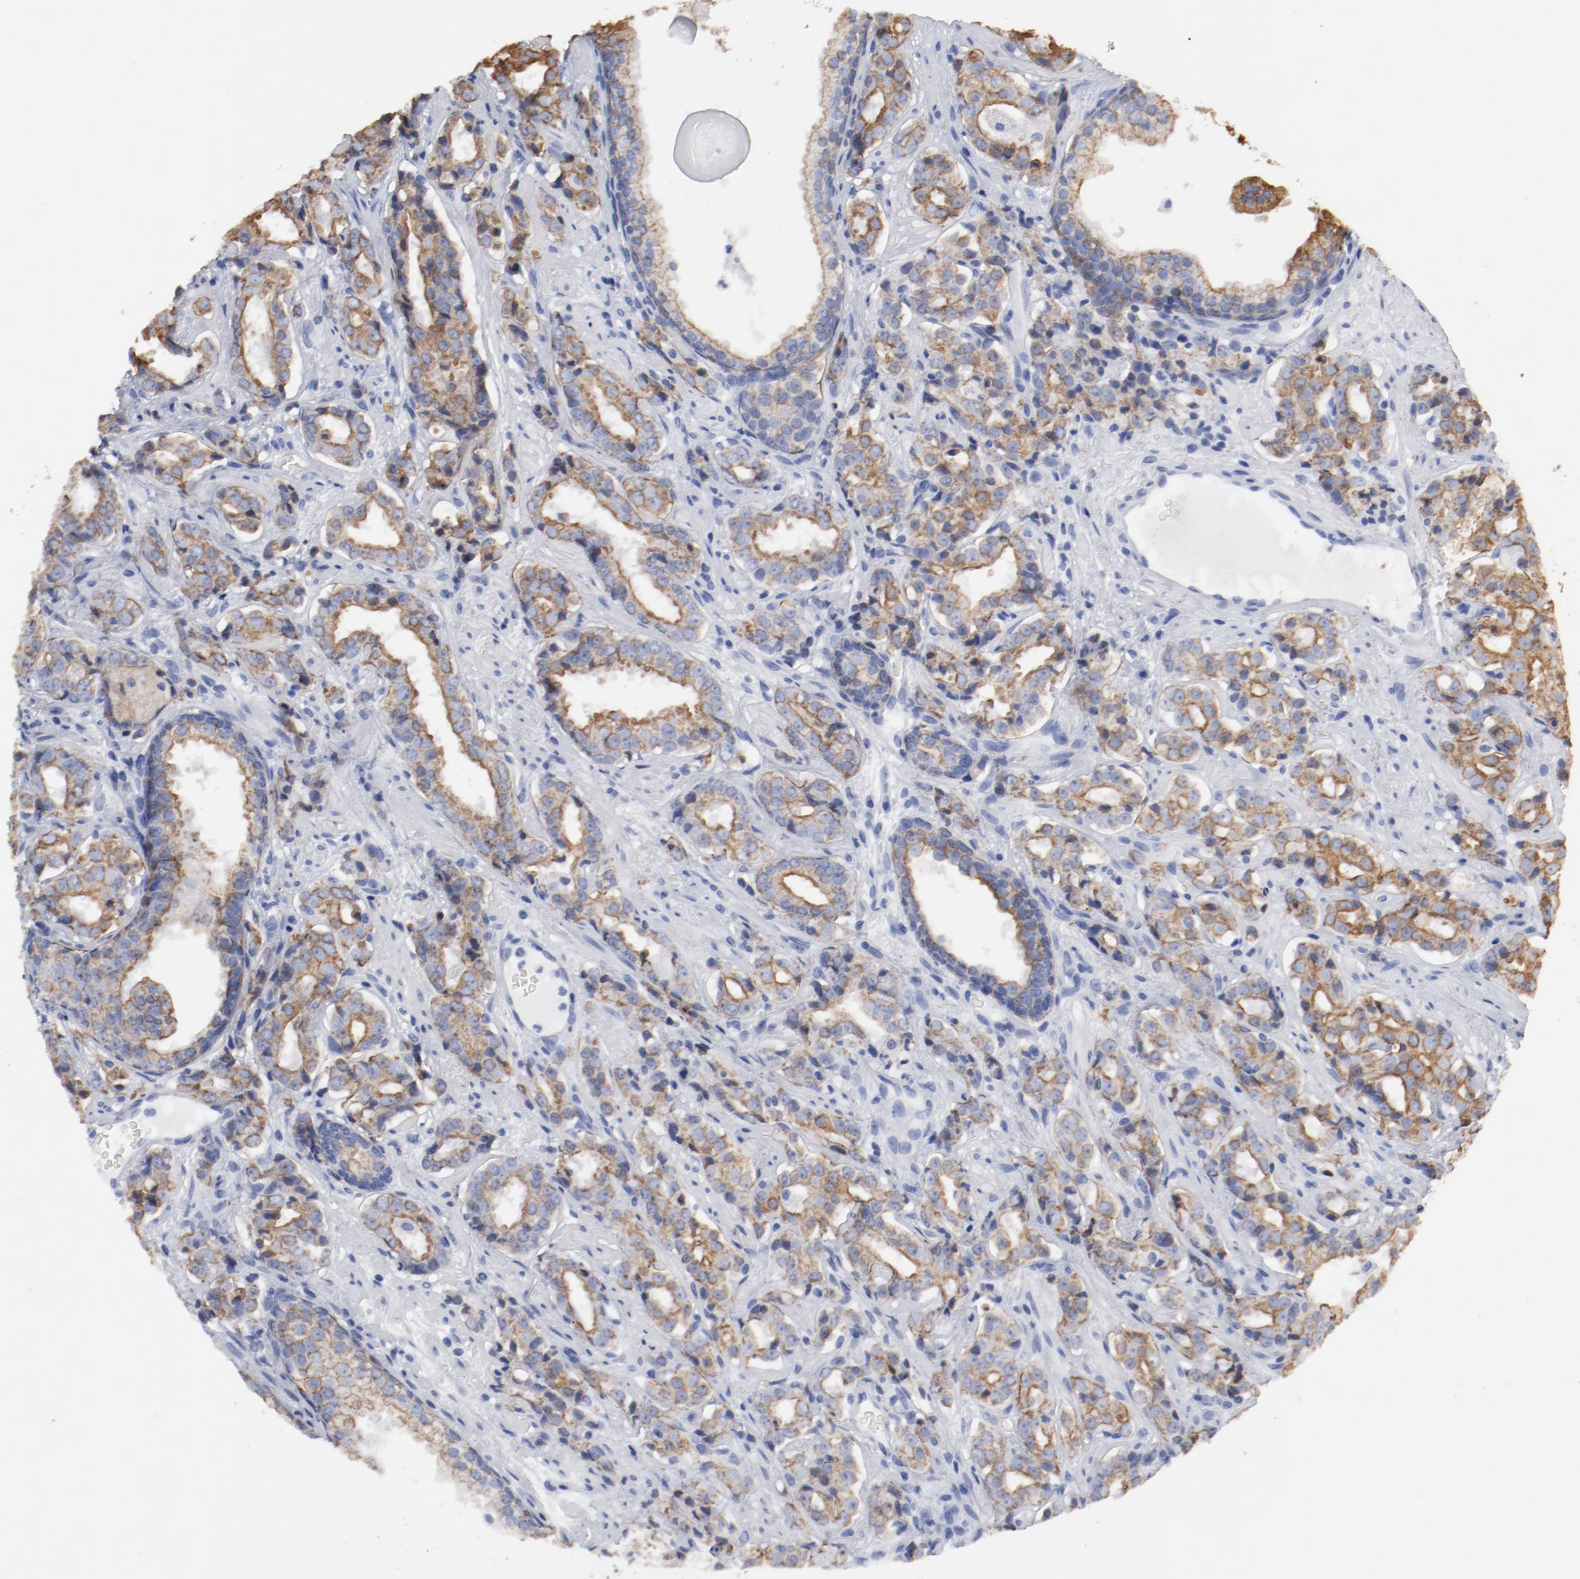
{"staining": {"intensity": "moderate", "quantity": ">75%", "location": "cytoplasmic/membranous"}, "tissue": "prostate cancer", "cell_type": "Tumor cells", "image_type": "cancer", "snomed": [{"axis": "morphology", "description": "Adenocarcinoma, Medium grade"}, {"axis": "topography", "description": "Prostate"}], "caption": "Protein staining exhibits moderate cytoplasmic/membranous expression in about >75% of tumor cells in prostate cancer. The staining was performed using DAB, with brown indicating positive protein expression. Nuclei are stained blue with hematoxylin.", "gene": "TSPAN6", "patient": {"sex": "male", "age": 60}}